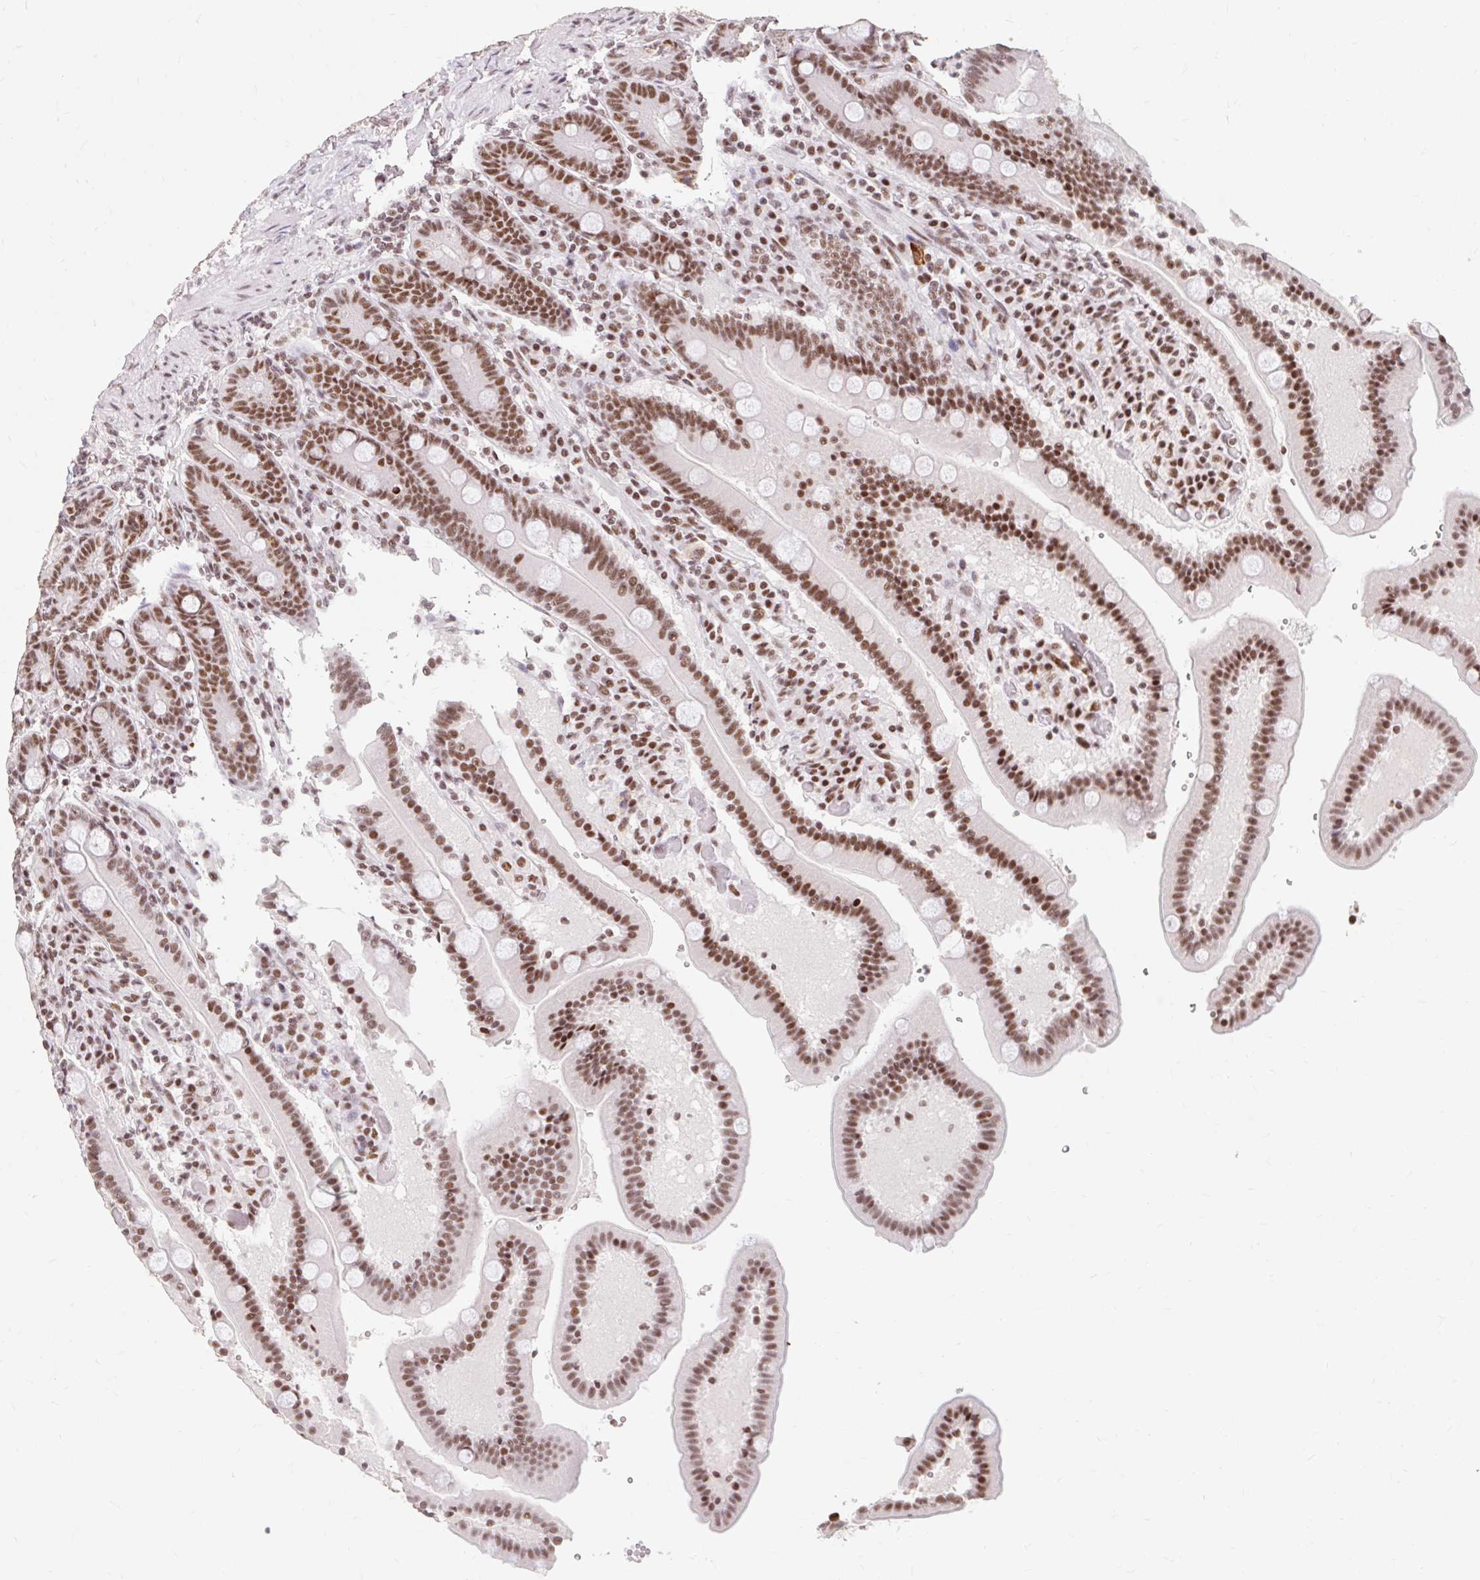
{"staining": {"intensity": "moderate", "quantity": ">75%", "location": "nuclear"}, "tissue": "duodenum", "cell_type": "Glandular cells", "image_type": "normal", "snomed": [{"axis": "morphology", "description": "Normal tissue, NOS"}, {"axis": "topography", "description": "Duodenum"}], "caption": "An image of human duodenum stained for a protein exhibits moderate nuclear brown staining in glandular cells.", "gene": "SRSF10", "patient": {"sex": "female", "age": 62}}